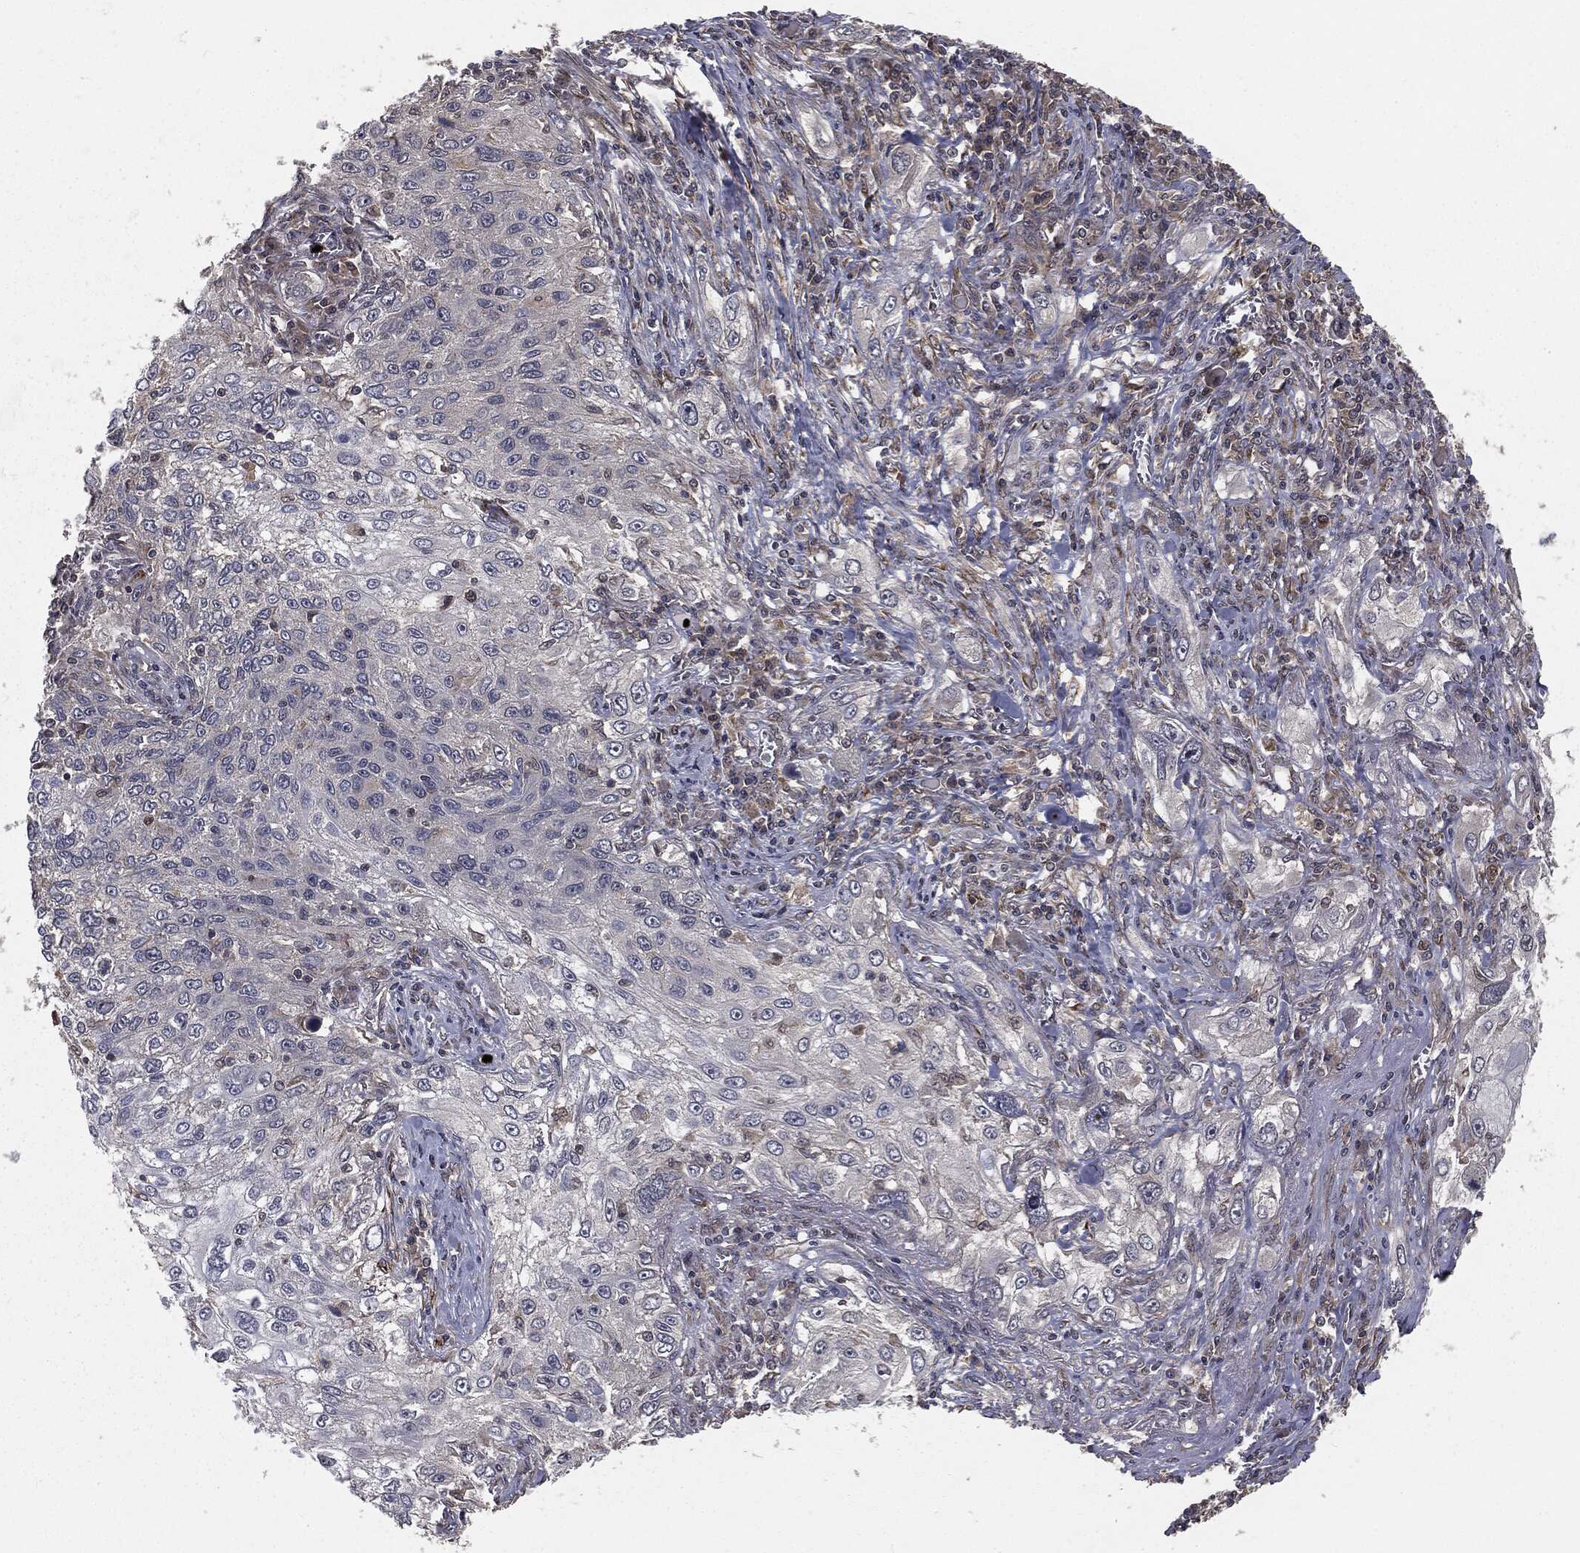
{"staining": {"intensity": "negative", "quantity": "none", "location": "none"}, "tissue": "lung cancer", "cell_type": "Tumor cells", "image_type": "cancer", "snomed": [{"axis": "morphology", "description": "Squamous cell carcinoma, NOS"}, {"axis": "topography", "description": "Lung"}], "caption": "Tumor cells are negative for brown protein staining in lung squamous cell carcinoma.", "gene": "FBXO7", "patient": {"sex": "female", "age": 69}}